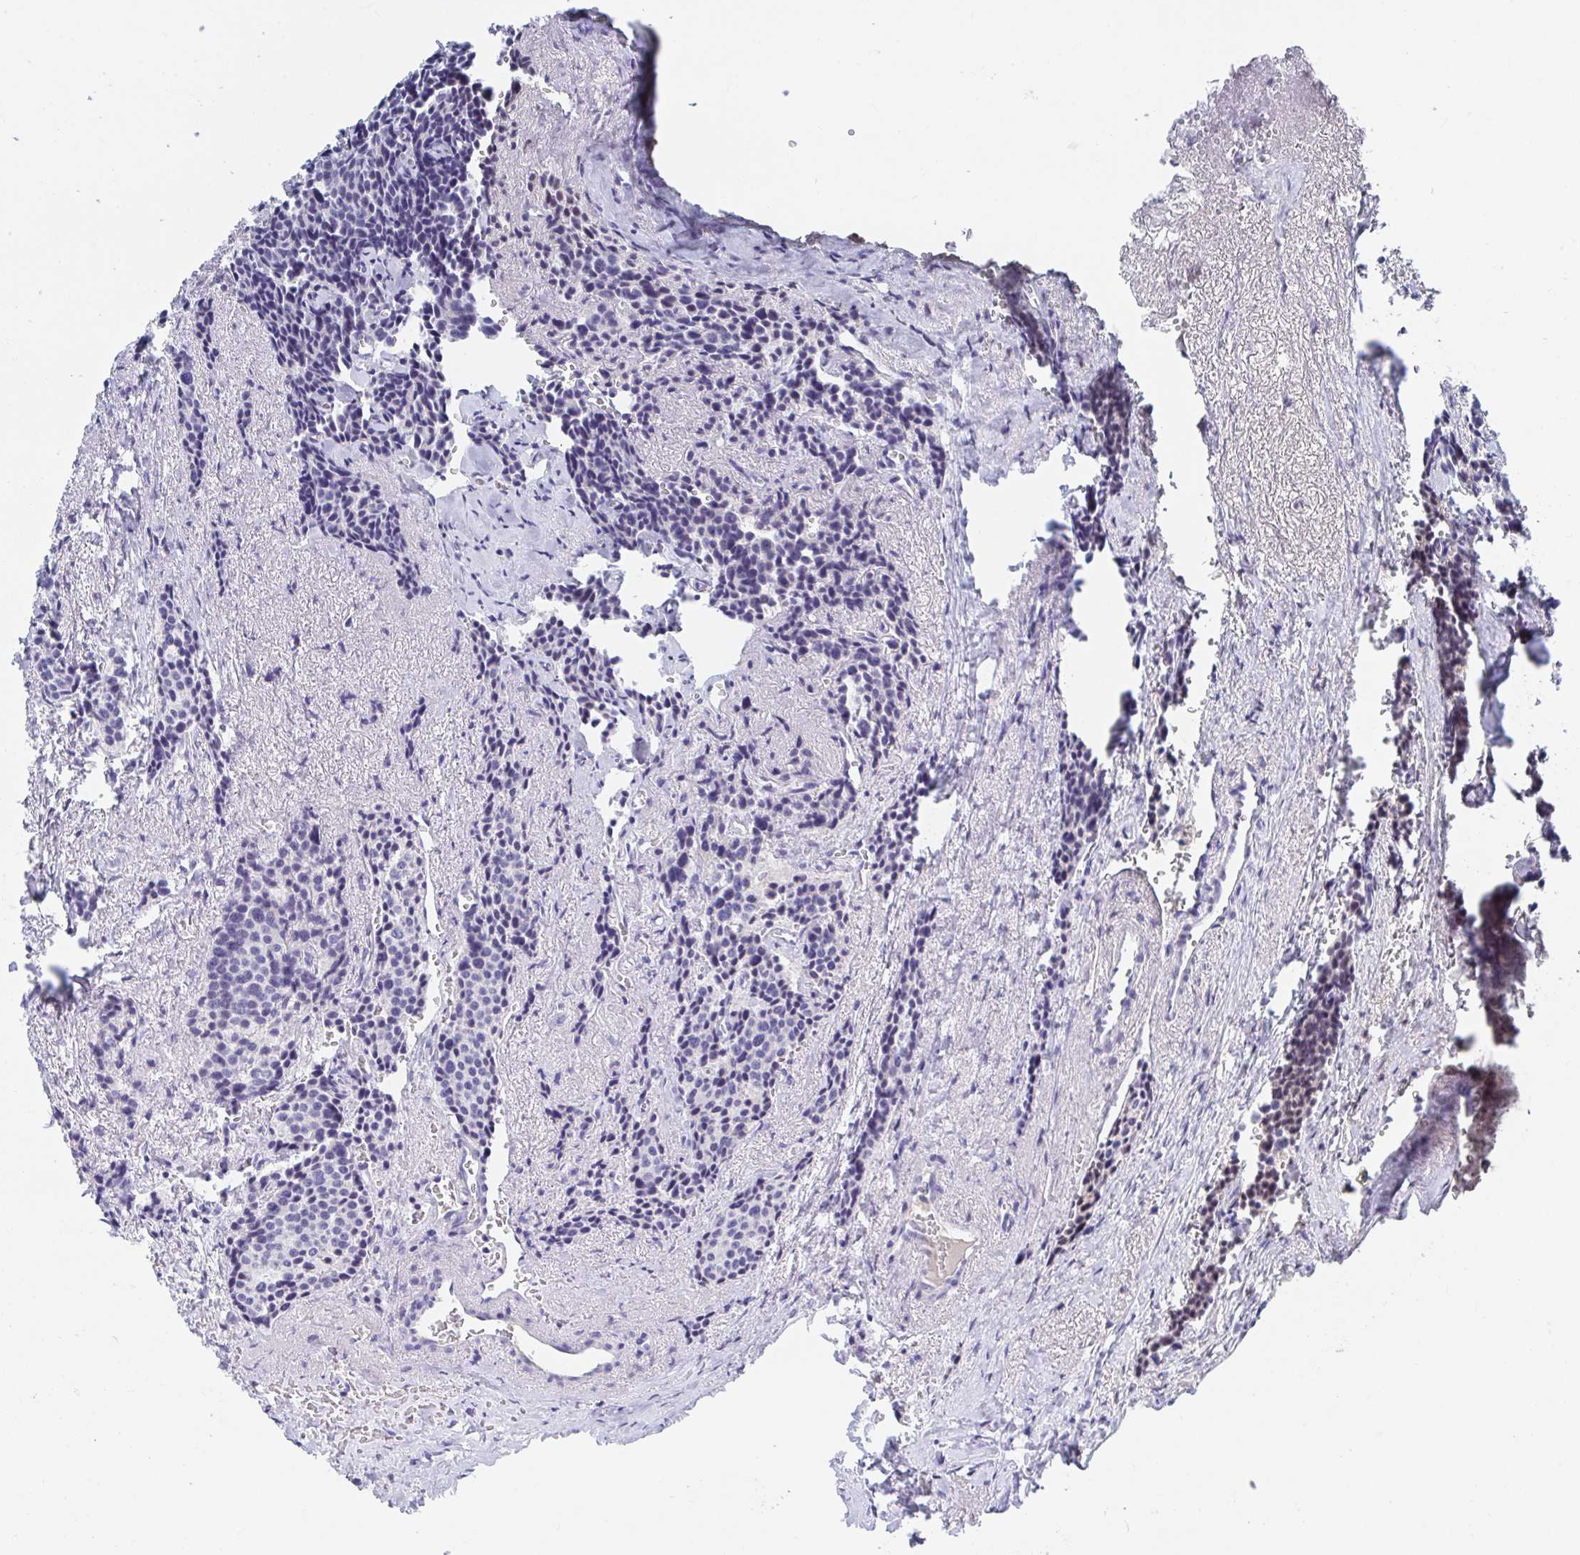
{"staining": {"intensity": "negative", "quantity": "none", "location": "none"}, "tissue": "carcinoid", "cell_type": "Tumor cells", "image_type": "cancer", "snomed": [{"axis": "morphology", "description": "Carcinoid, malignant, NOS"}, {"axis": "topography", "description": "Small intestine"}], "caption": "This is an immunohistochemistry (IHC) image of carcinoid (malignant). There is no expression in tumor cells.", "gene": "TNFAIP6", "patient": {"sex": "male", "age": 73}}